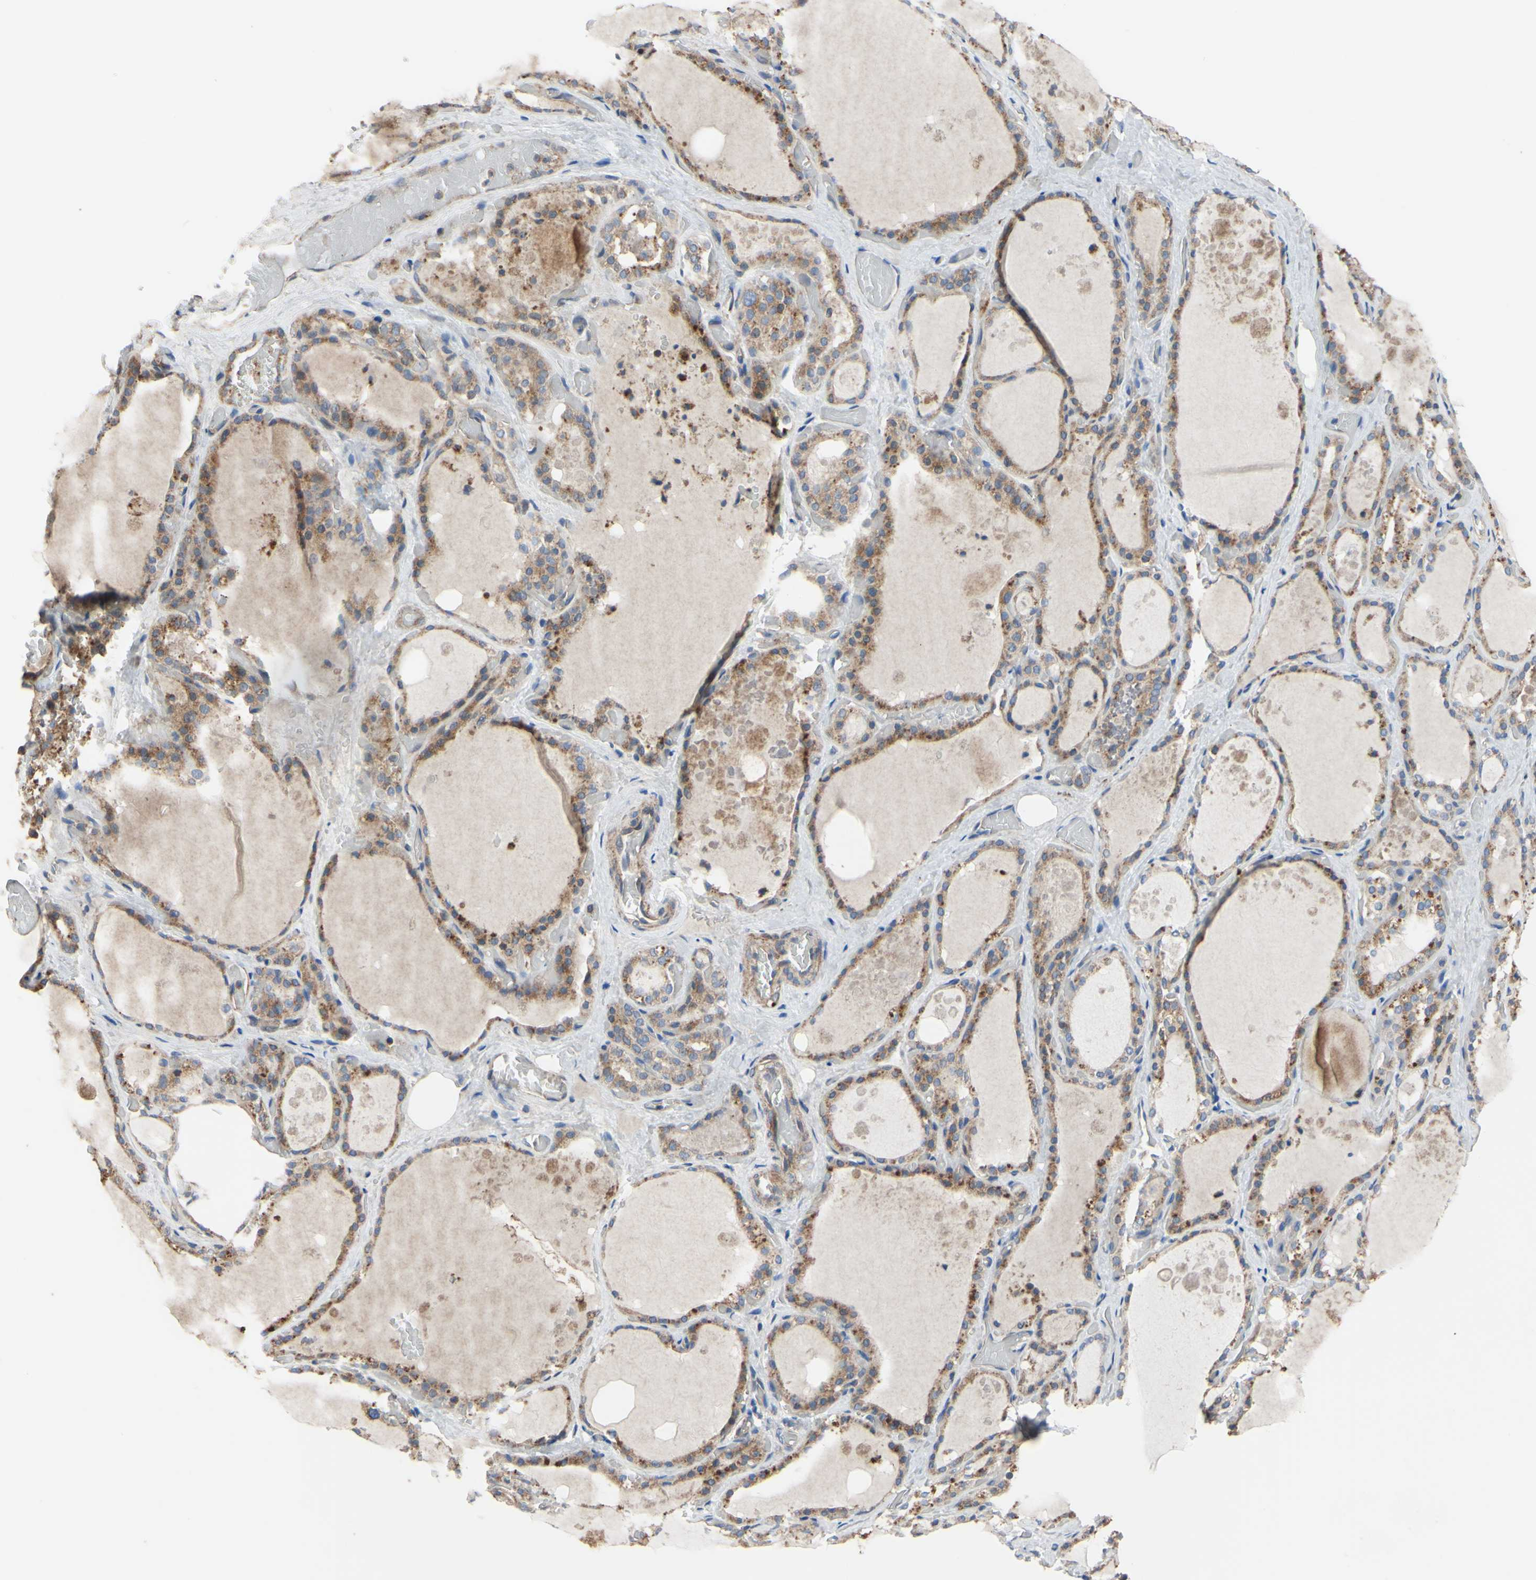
{"staining": {"intensity": "moderate", "quantity": ">75%", "location": "cytoplasmic/membranous"}, "tissue": "thyroid gland", "cell_type": "Glandular cells", "image_type": "normal", "snomed": [{"axis": "morphology", "description": "Normal tissue, NOS"}, {"axis": "topography", "description": "Thyroid gland"}], "caption": "The immunohistochemical stain highlights moderate cytoplasmic/membranous expression in glandular cells of unremarkable thyroid gland. (DAB IHC with brightfield microscopy, high magnification).", "gene": "BECN1", "patient": {"sex": "male", "age": 61}}